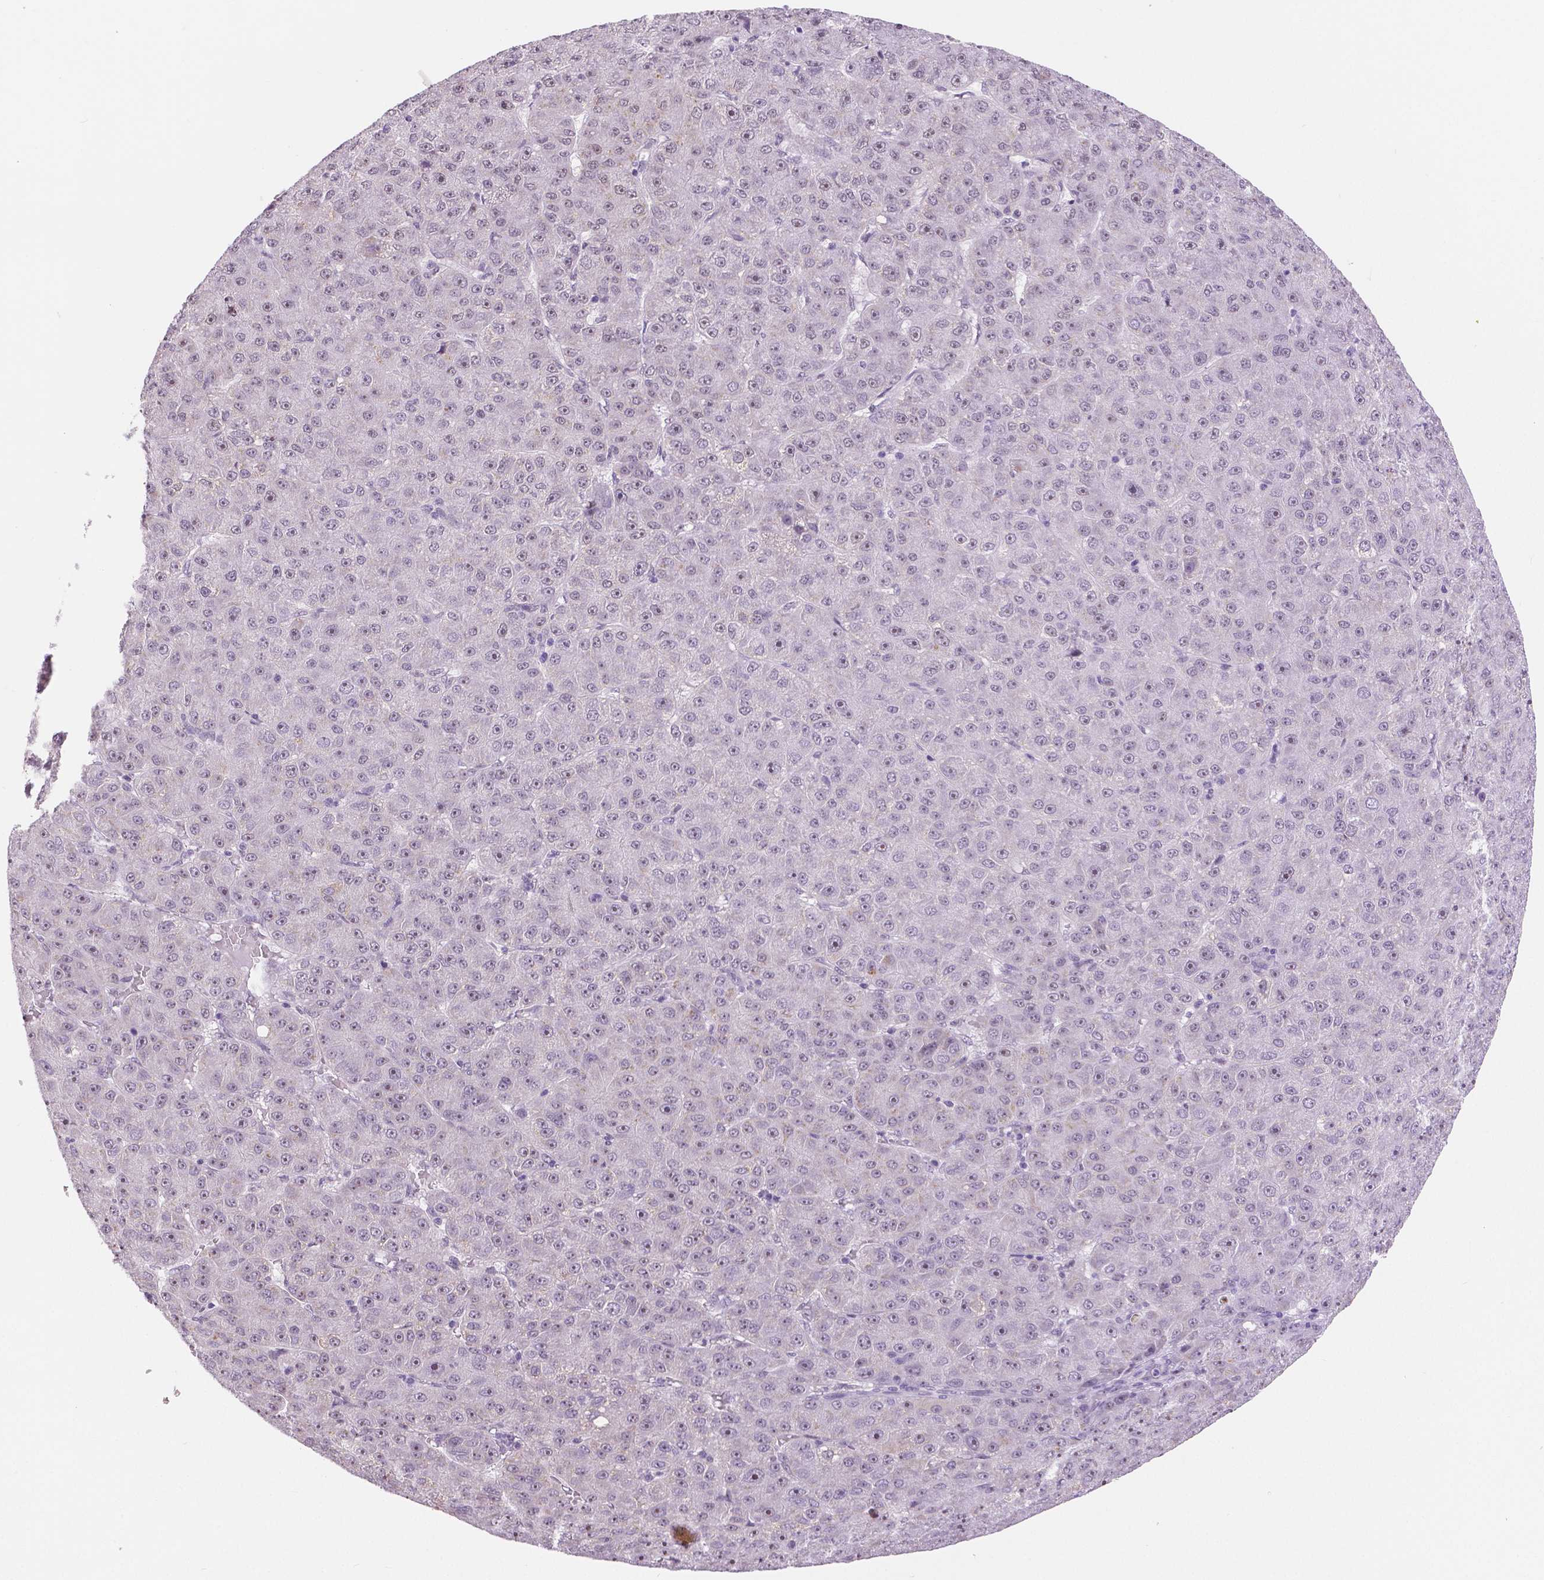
{"staining": {"intensity": "weak", "quantity": "25%-75%", "location": "nuclear"}, "tissue": "liver cancer", "cell_type": "Tumor cells", "image_type": "cancer", "snomed": [{"axis": "morphology", "description": "Carcinoma, Hepatocellular, NOS"}, {"axis": "topography", "description": "Liver"}], "caption": "Tumor cells demonstrate low levels of weak nuclear positivity in about 25%-75% of cells in human liver cancer.", "gene": "NHP2", "patient": {"sex": "male", "age": 67}}